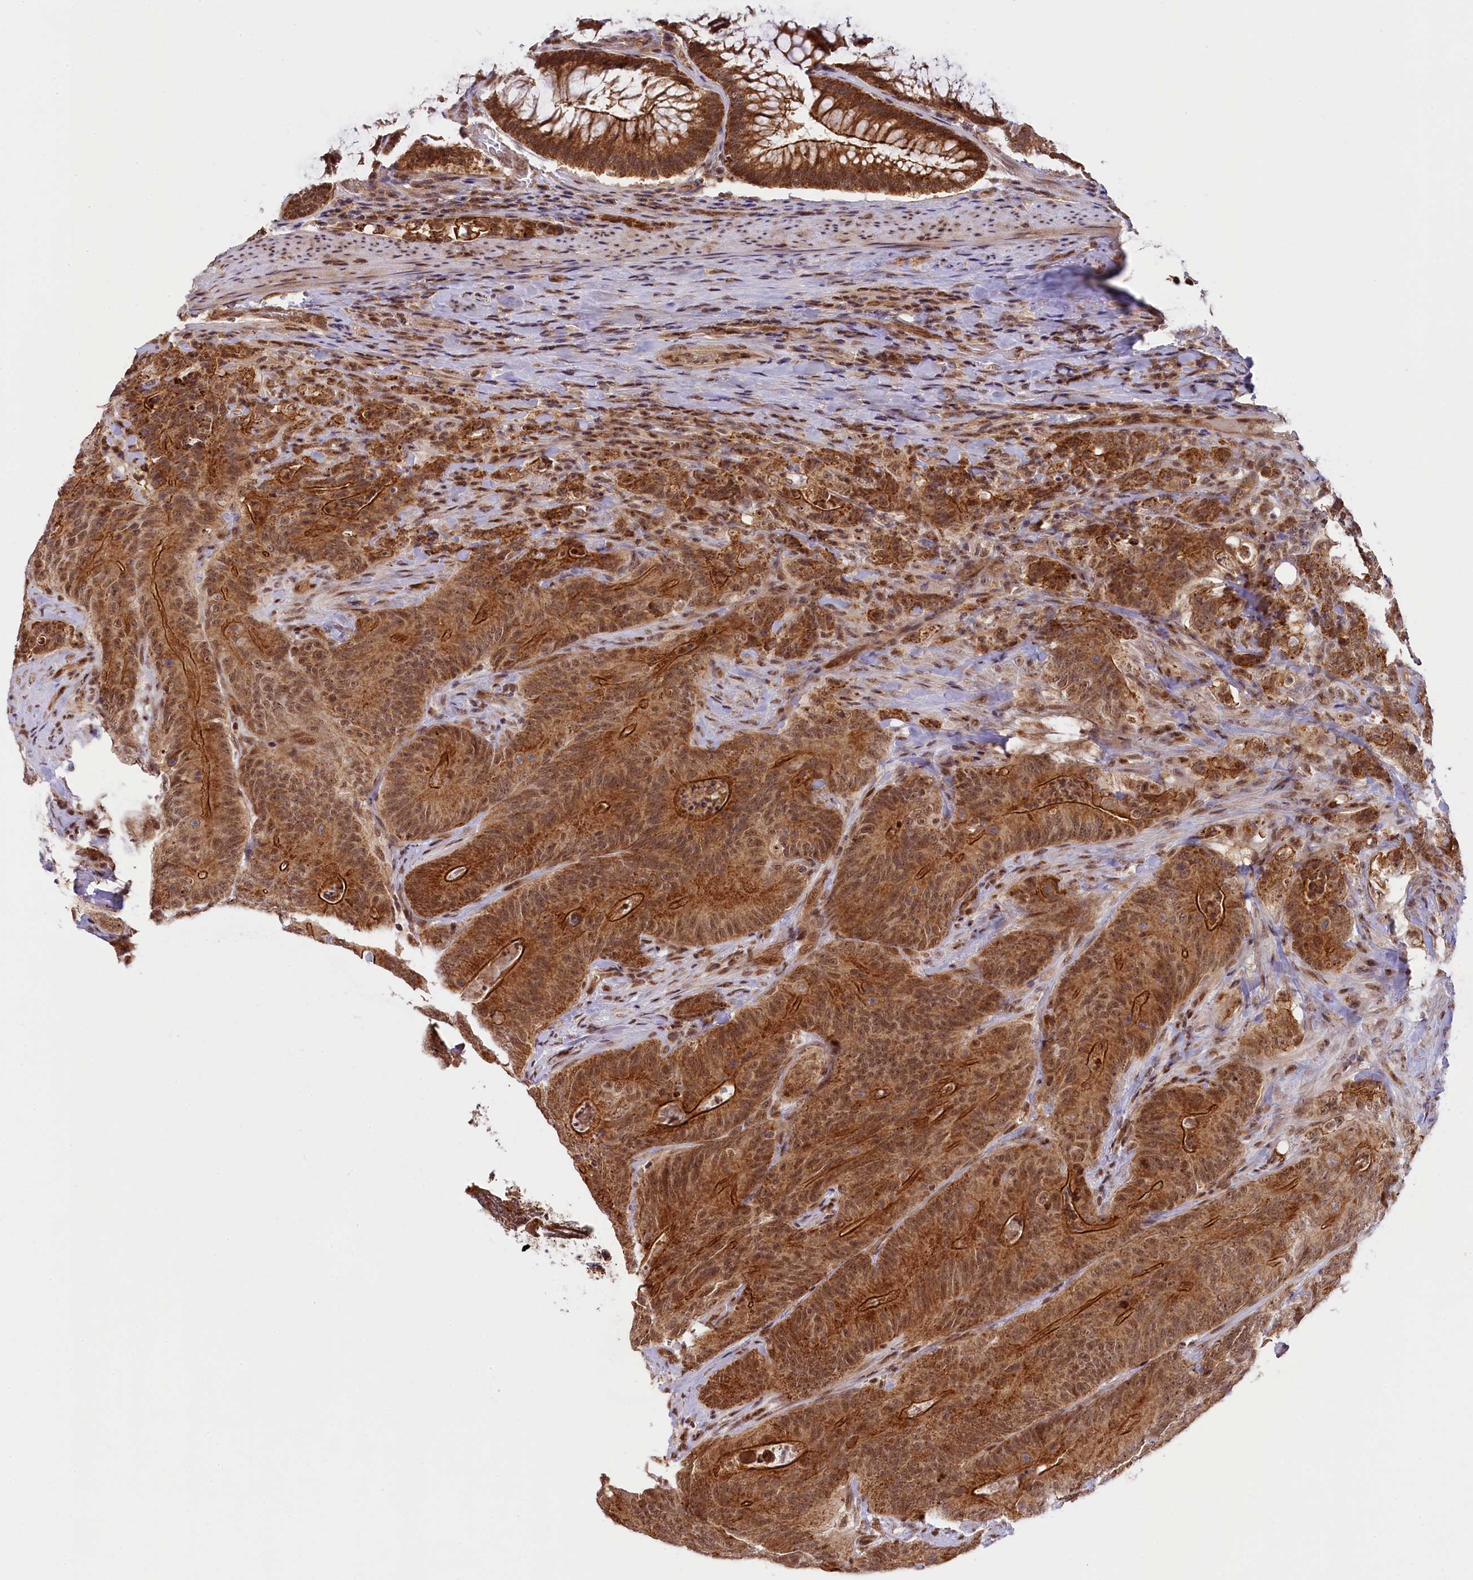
{"staining": {"intensity": "strong", "quantity": ">75%", "location": "cytoplasmic/membranous,nuclear"}, "tissue": "colorectal cancer", "cell_type": "Tumor cells", "image_type": "cancer", "snomed": [{"axis": "morphology", "description": "Normal tissue, NOS"}, {"axis": "topography", "description": "Colon"}], "caption": "Strong cytoplasmic/membranous and nuclear protein expression is present in about >75% of tumor cells in colorectal cancer.", "gene": "CARD8", "patient": {"sex": "female", "age": 82}}